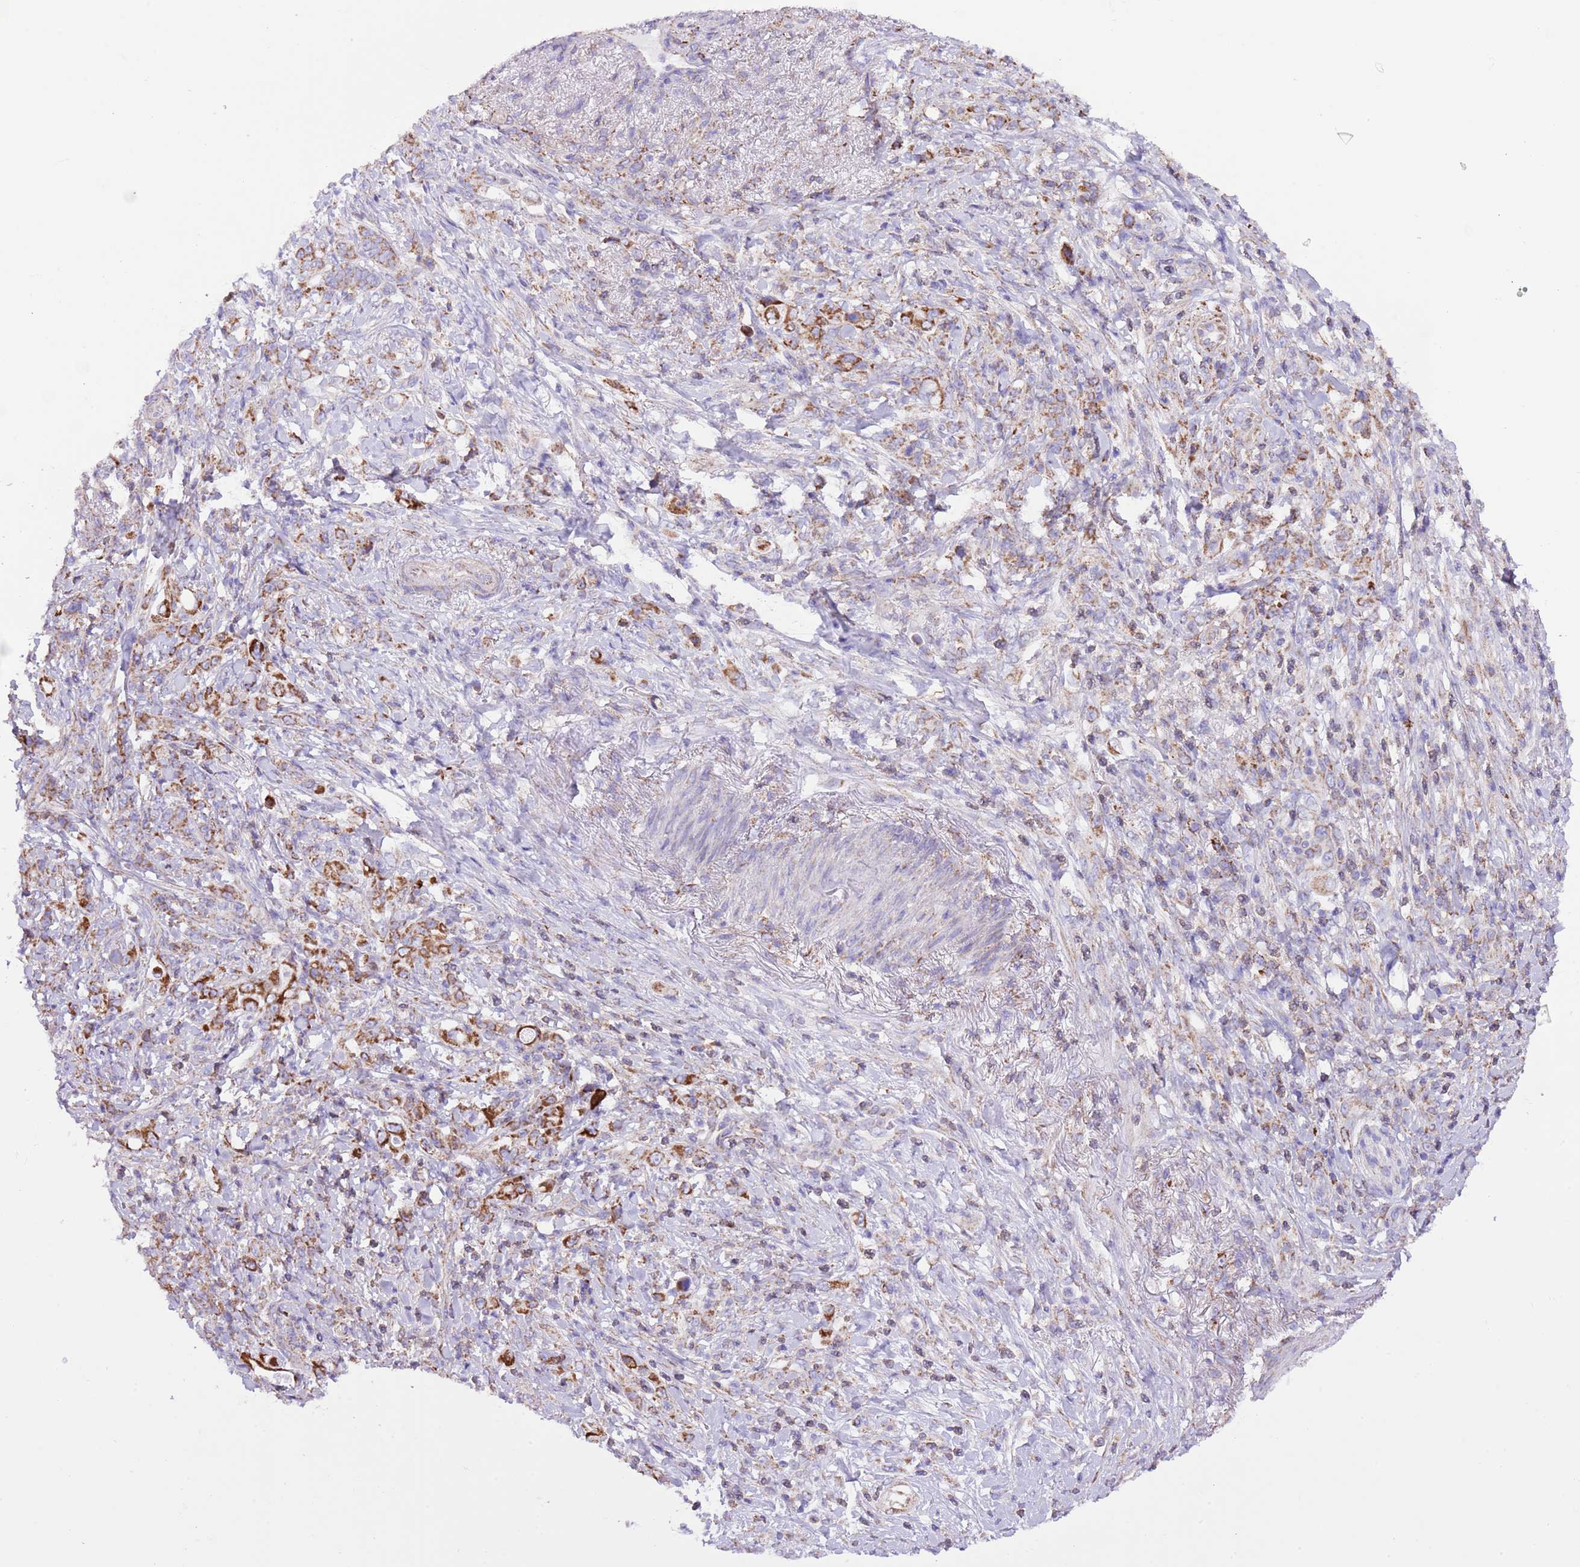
{"staining": {"intensity": "strong", "quantity": "25%-75%", "location": "cytoplasmic/membranous"}, "tissue": "stomach cancer", "cell_type": "Tumor cells", "image_type": "cancer", "snomed": [{"axis": "morphology", "description": "Normal tissue, NOS"}, {"axis": "morphology", "description": "Adenocarcinoma, NOS"}, {"axis": "topography", "description": "Stomach"}], "caption": "Tumor cells show high levels of strong cytoplasmic/membranous staining in about 25%-75% of cells in human stomach cancer (adenocarcinoma).", "gene": "SS18L2", "patient": {"sex": "female", "age": 79}}